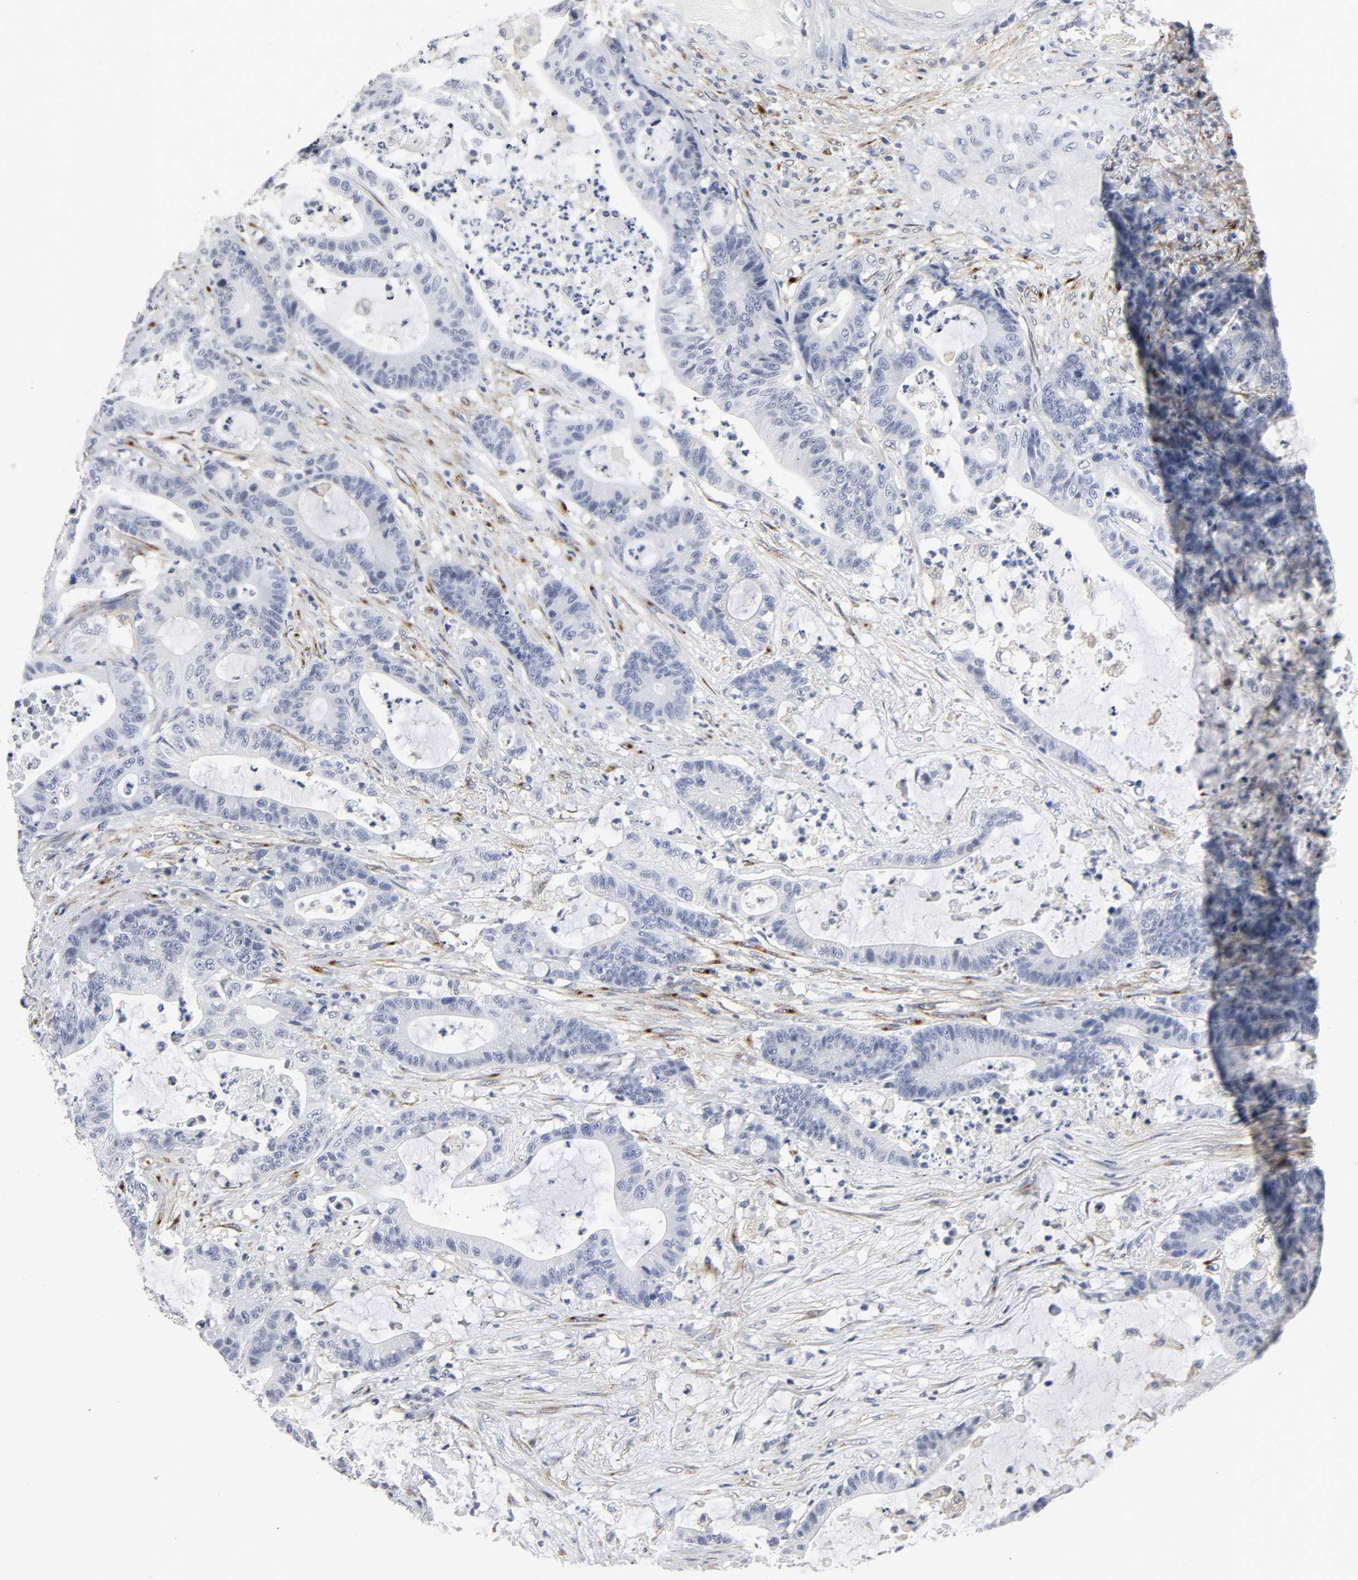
{"staining": {"intensity": "negative", "quantity": "none", "location": "none"}, "tissue": "colorectal cancer", "cell_type": "Tumor cells", "image_type": "cancer", "snomed": [{"axis": "morphology", "description": "Adenocarcinoma, NOS"}, {"axis": "topography", "description": "Colon"}], "caption": "High magnification brightfield microscopy of colorectal cancer stained with DAB (3,3'-diaminobenzidine) (brown) and counterstained with hematoxylin (blue): tumor cells show no significant staining.", "gene": "LRP1", "patient": {"sex": "female", "age": 84}}